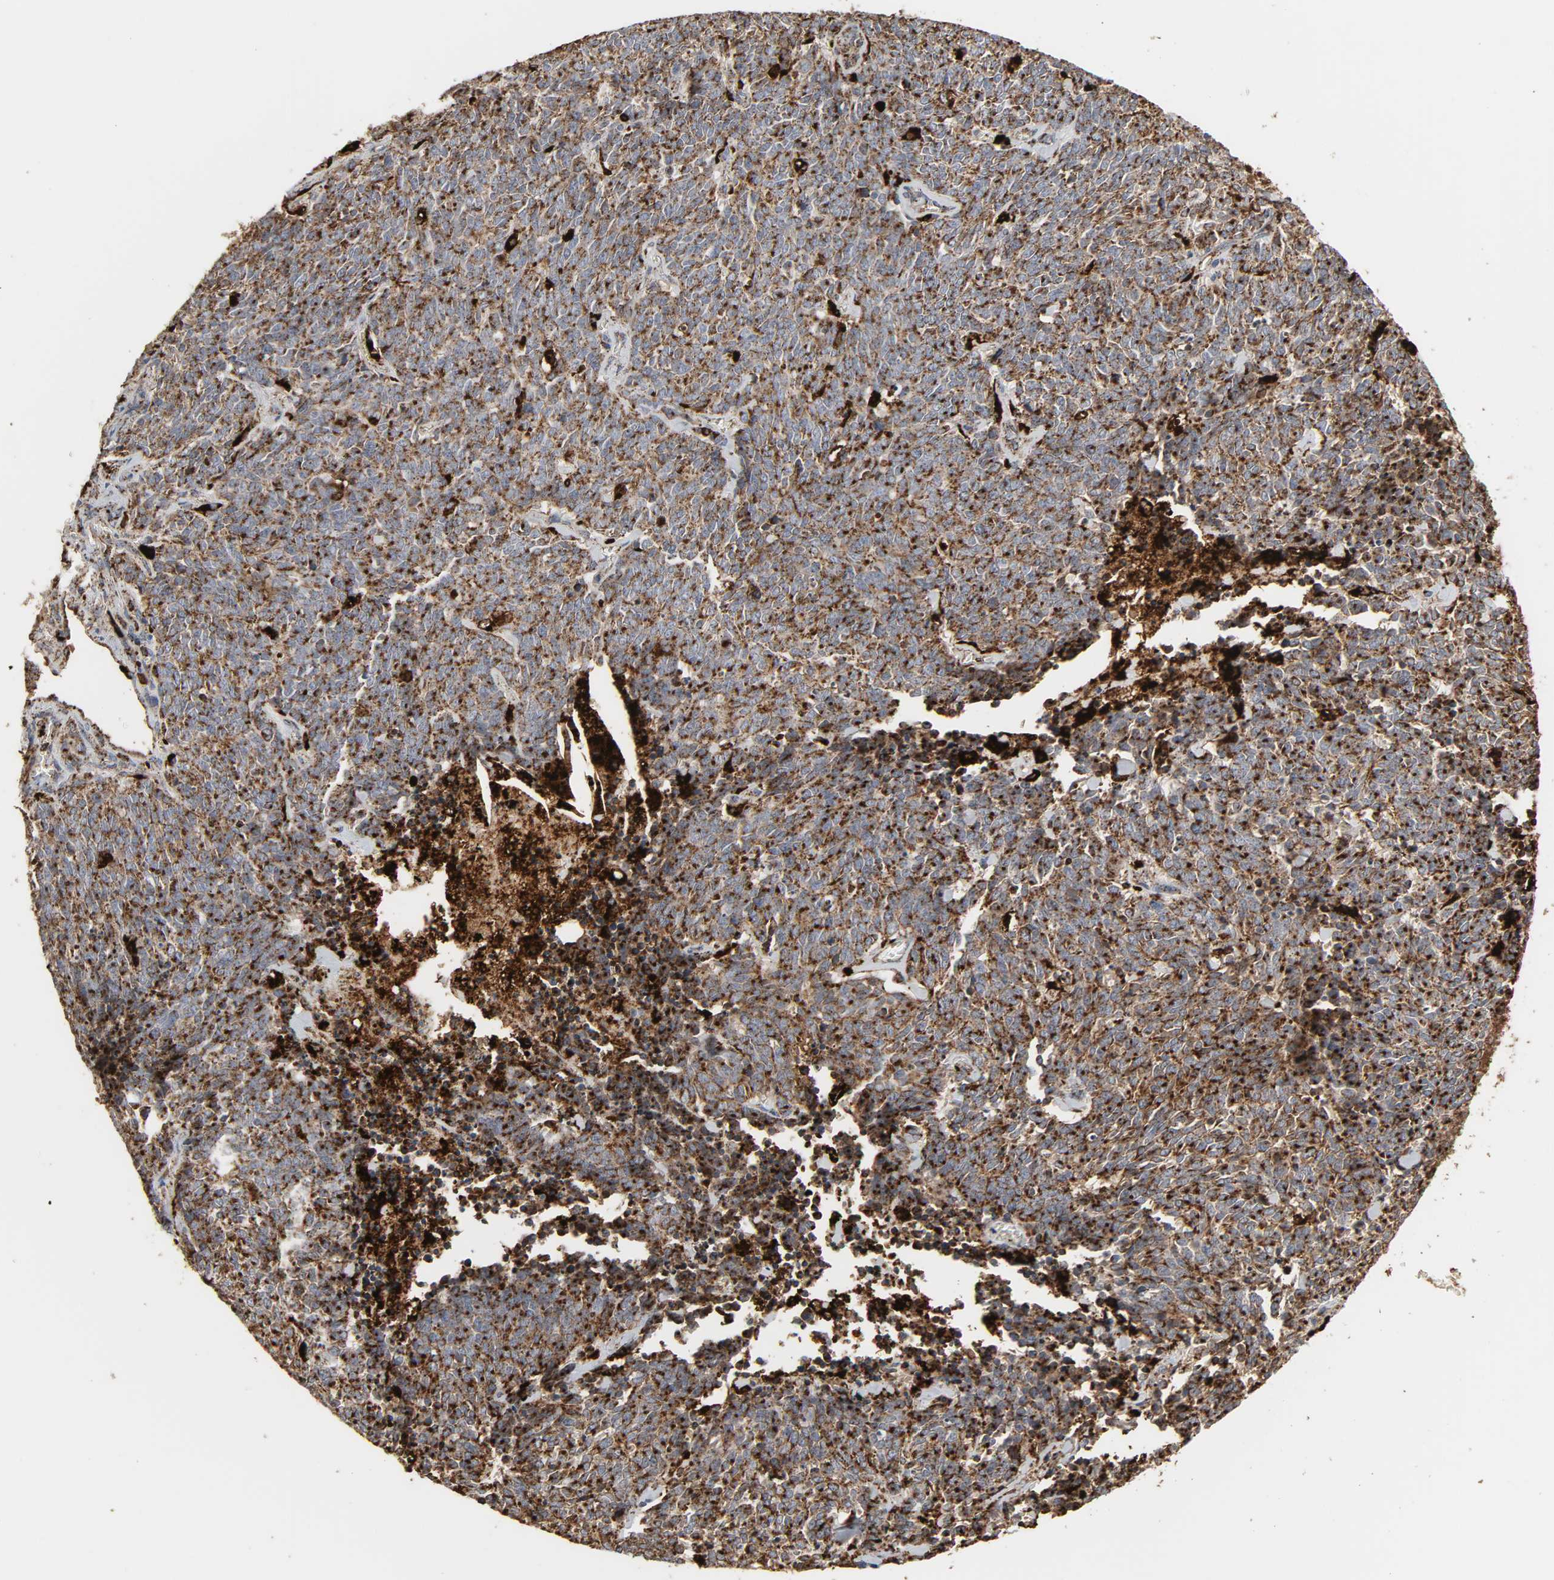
{"staining": {"intensity": "strong", "quantity": ">75%", "location": "cytoplasmic/membranous"}, "tissue": "lung cancer", "cell_type": "Tumor cells", "image_type": "cancer", "snomed": [{"axis": "morphology", "description": "Neoplasm, malignant, NOS"}, {"axis": "topography", "description": "Lung"}], "caption": "Immunohistochemistry (IHC) (DAB) staining of human lung neoplasm (malignant) demonstrates strong cytoplasmic/membranous protein staining in approximately >75% of tumor cells.", "gene": "PSAP", "patient": {"sex": "female", "age": 58}}